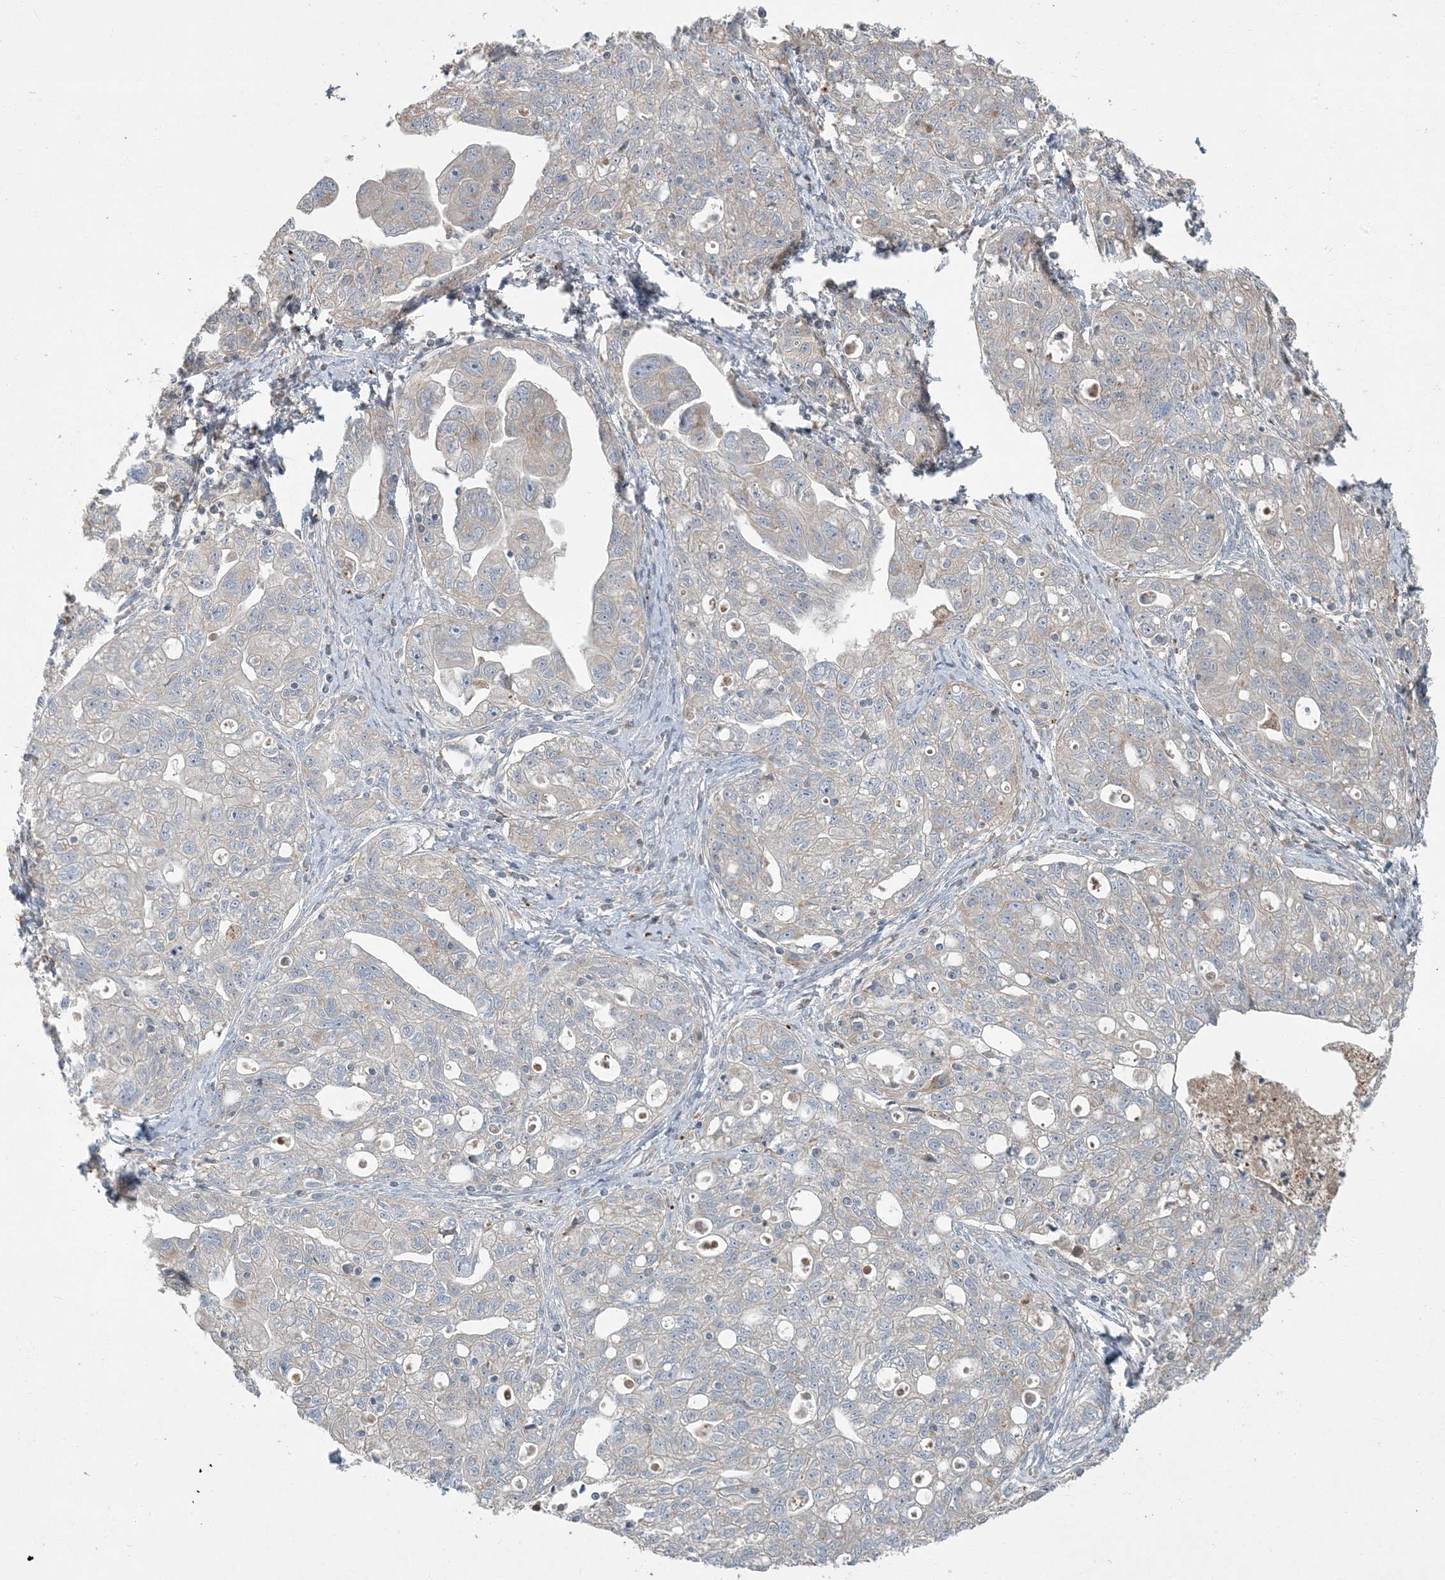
{"staining": {"intensity": "moderate", "quantity": "<25%", "location": "cytoplasmic/membranous"}, "tissue": "ovarian cancer", "cell_type": "Tumor cells", "image_type": "cancer", "snomed": [{"axis": "morphology", "description": "Carcinoma, NOS"}, {"axis": "morphology", "description": "Cystadenocarcinoma, serous, NOS"}, {"axis": "topography", "description": "Ovary"}], "caption": "Human ovarian cancer (serous cystadenocarcinoma) stained for a protein (brown) demonstrates moderate cytoplasmic/membranous positive expression in approximately <25% of tumor cells.", "gene": "LTN1", "patient": {"sex": "female", "age": 69}}